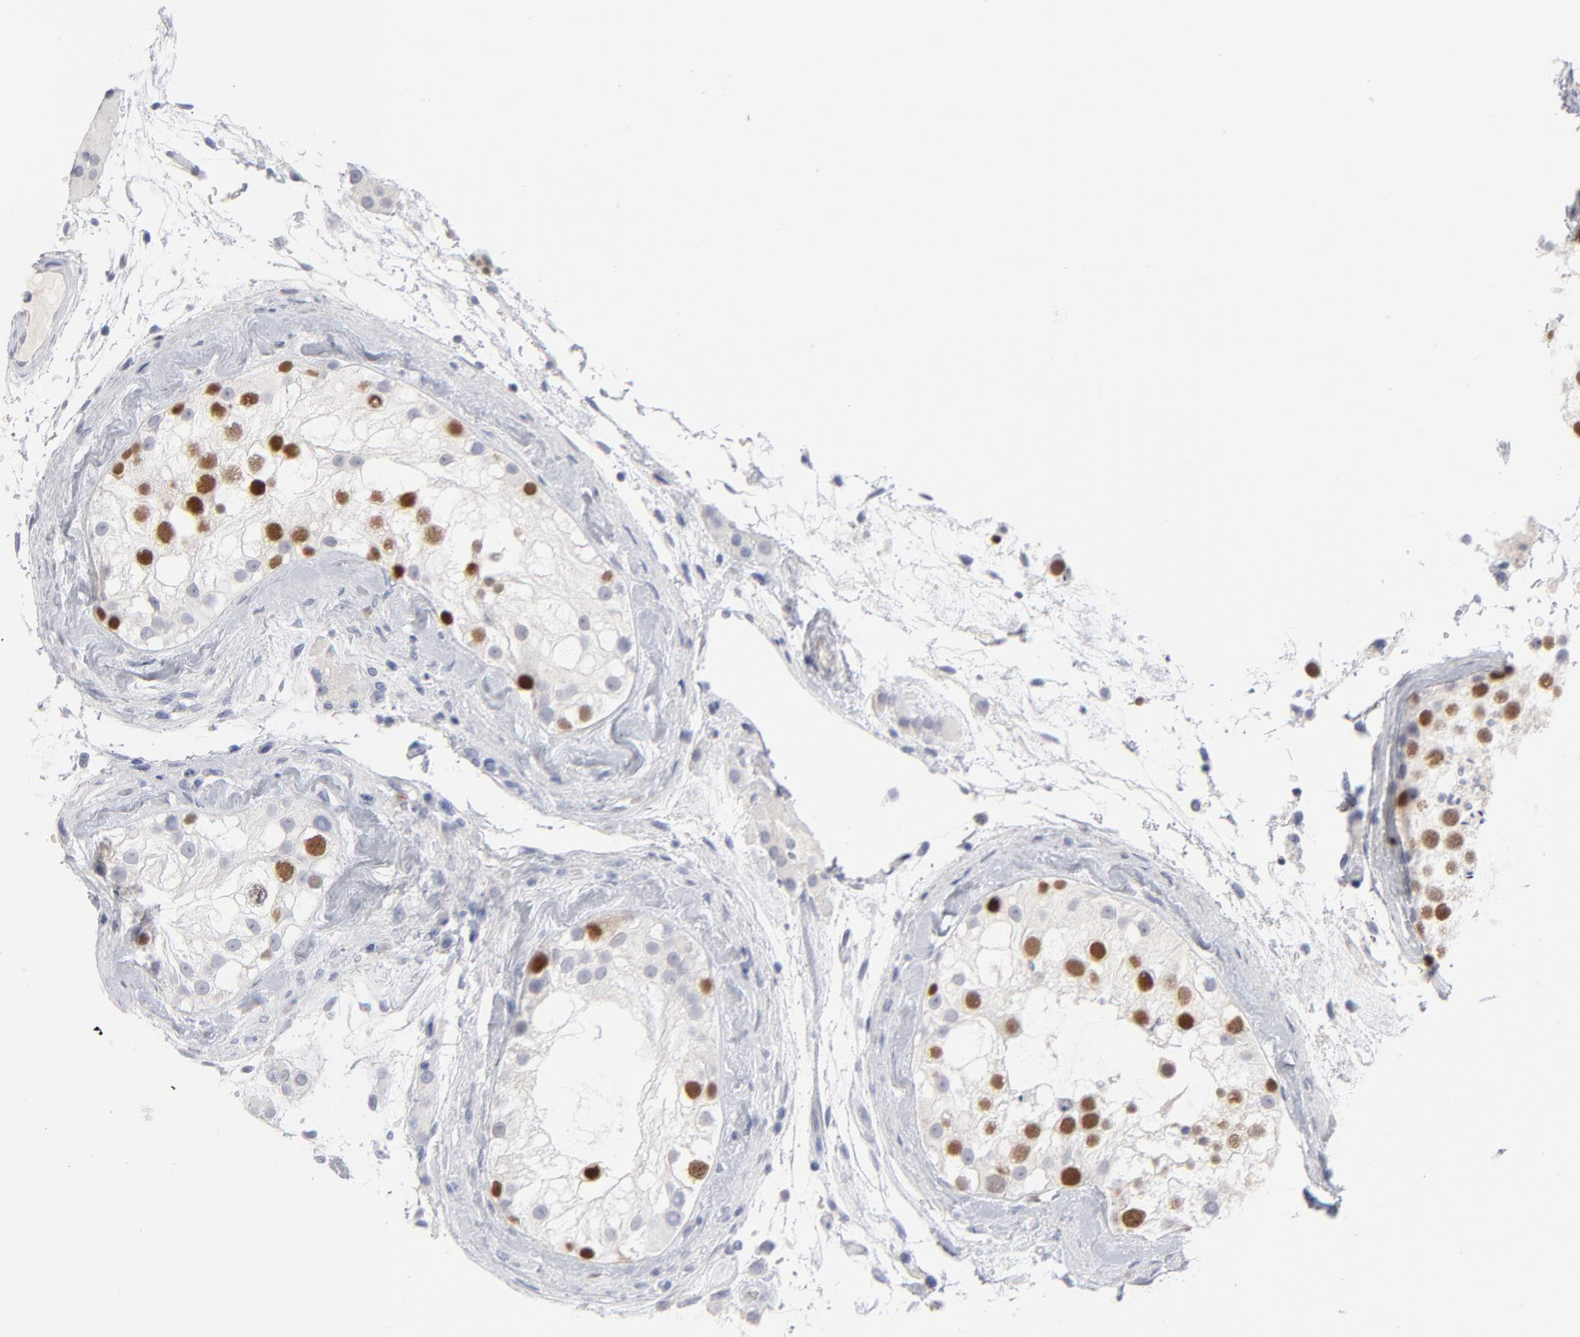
{"staining": {"intensity": "moderate", "quantity": "25%-75%", "location": "nuclear"}, "tissue": "testis", "cell_type": "Cells in seminiferous ducts", "image_type": "normal", "snomed": [{"axis": "morphology", "description": "Normal tissue, NOS"}, {"axis": "topography", "description": "Testis"}], "caption": "Cells in seminiferous ducts reveal moderate nuclear staining in about 25%-75% of cells in benign testis. (Brightfield microscopy of DAB IHC at high magnification).", "gene": "MCM7", "patient": {"sex": "male", "age": 46}}